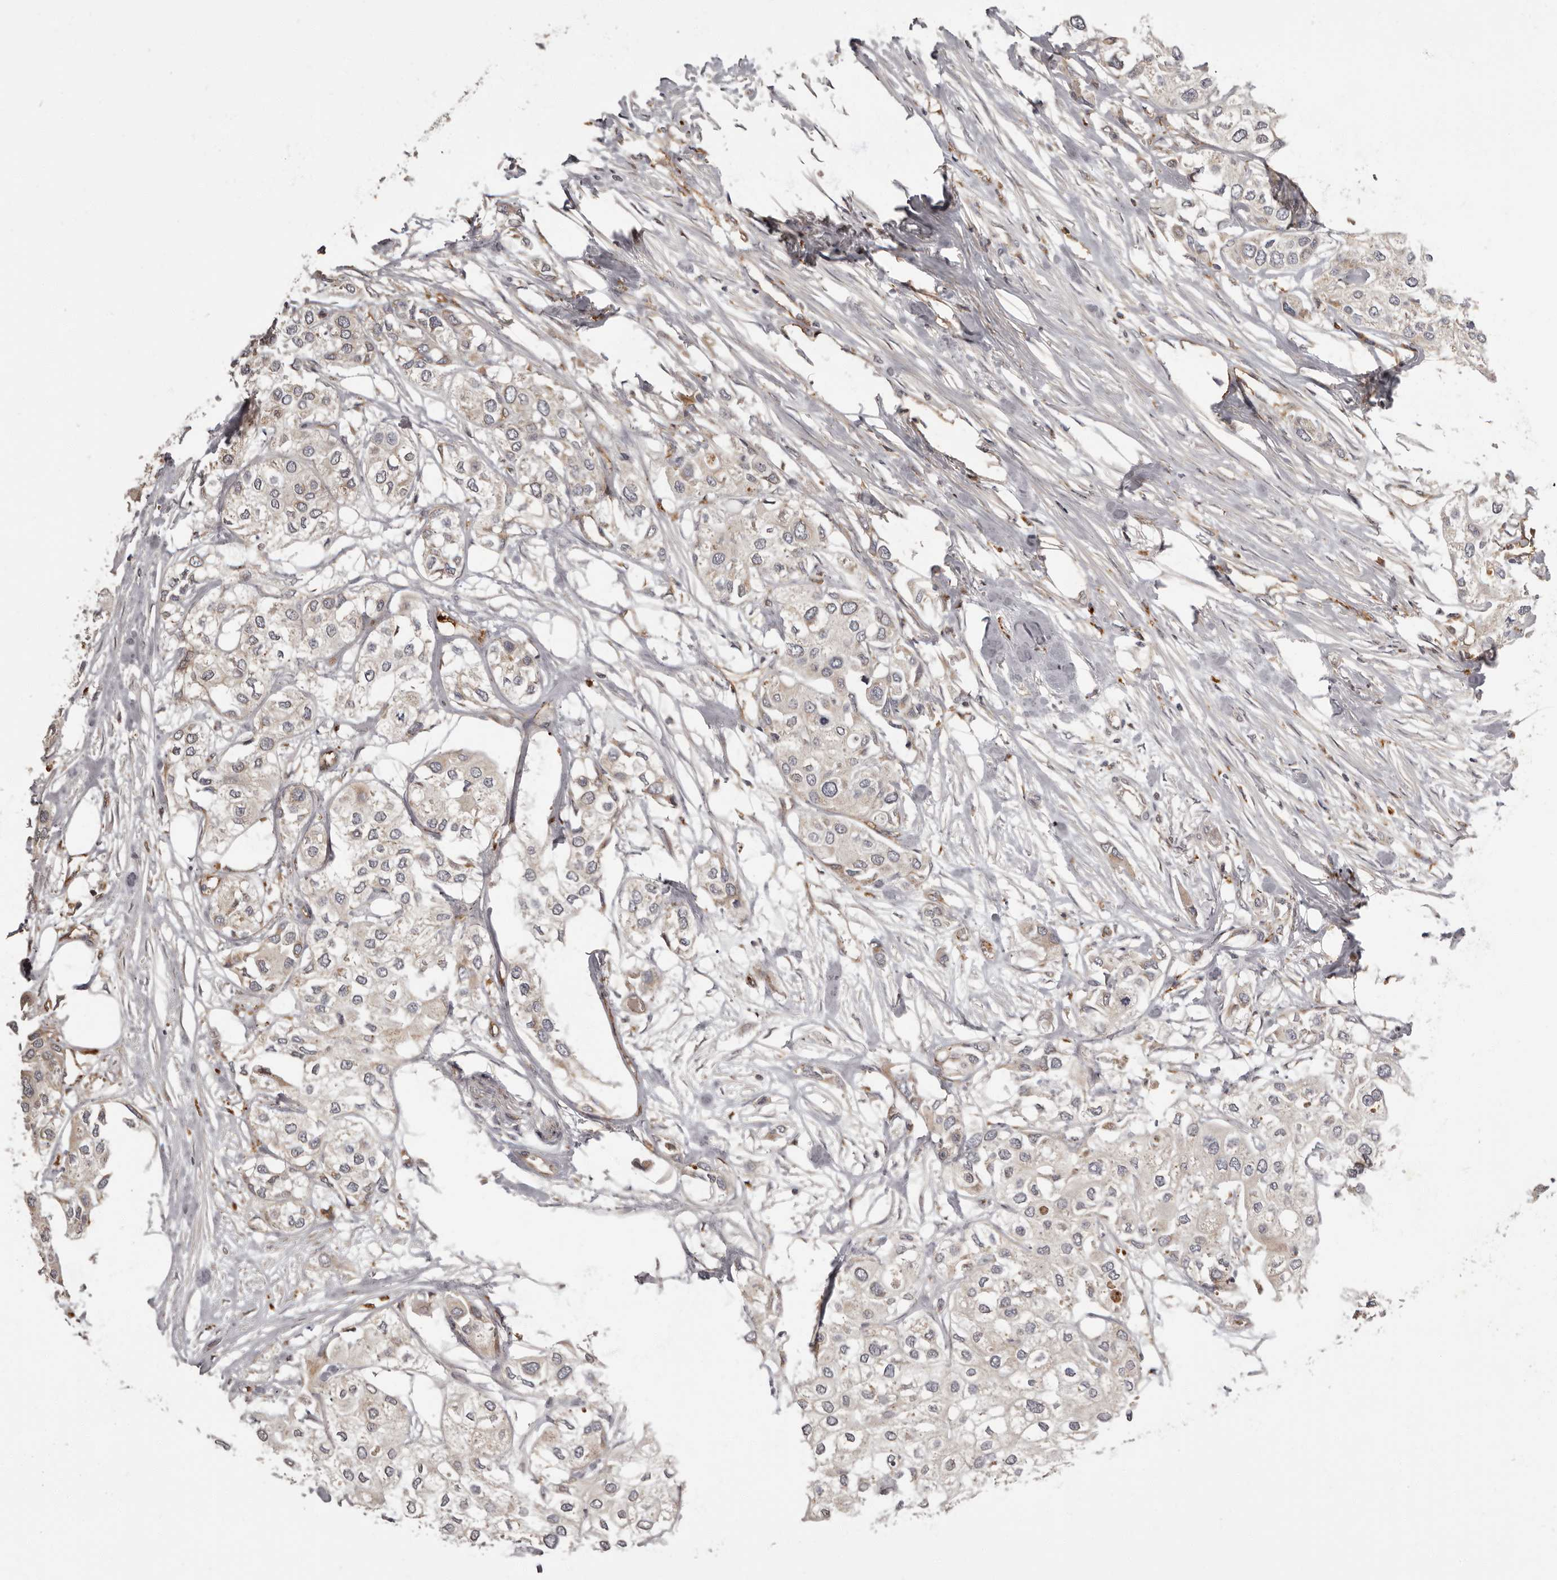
{"staining": {"intensity": "negative", "quantity": "none", "location": "none"}, "tissue": "urothelial cancer", "cell_type": "Tumor cells", "image_type": "cancer", "snomed": [{"axis": "morphology", "description": "Urothelial carcinoma, High grade"}, {"axis": "topography", "description": "Urinary bladder"}], "caption": "This is an immunohistochemistry (IHC) image of urothelial cancer. There is no expression in tumor cells.", "gene": "ADCY2", "patient": {"sex": "male", "age": 64}}